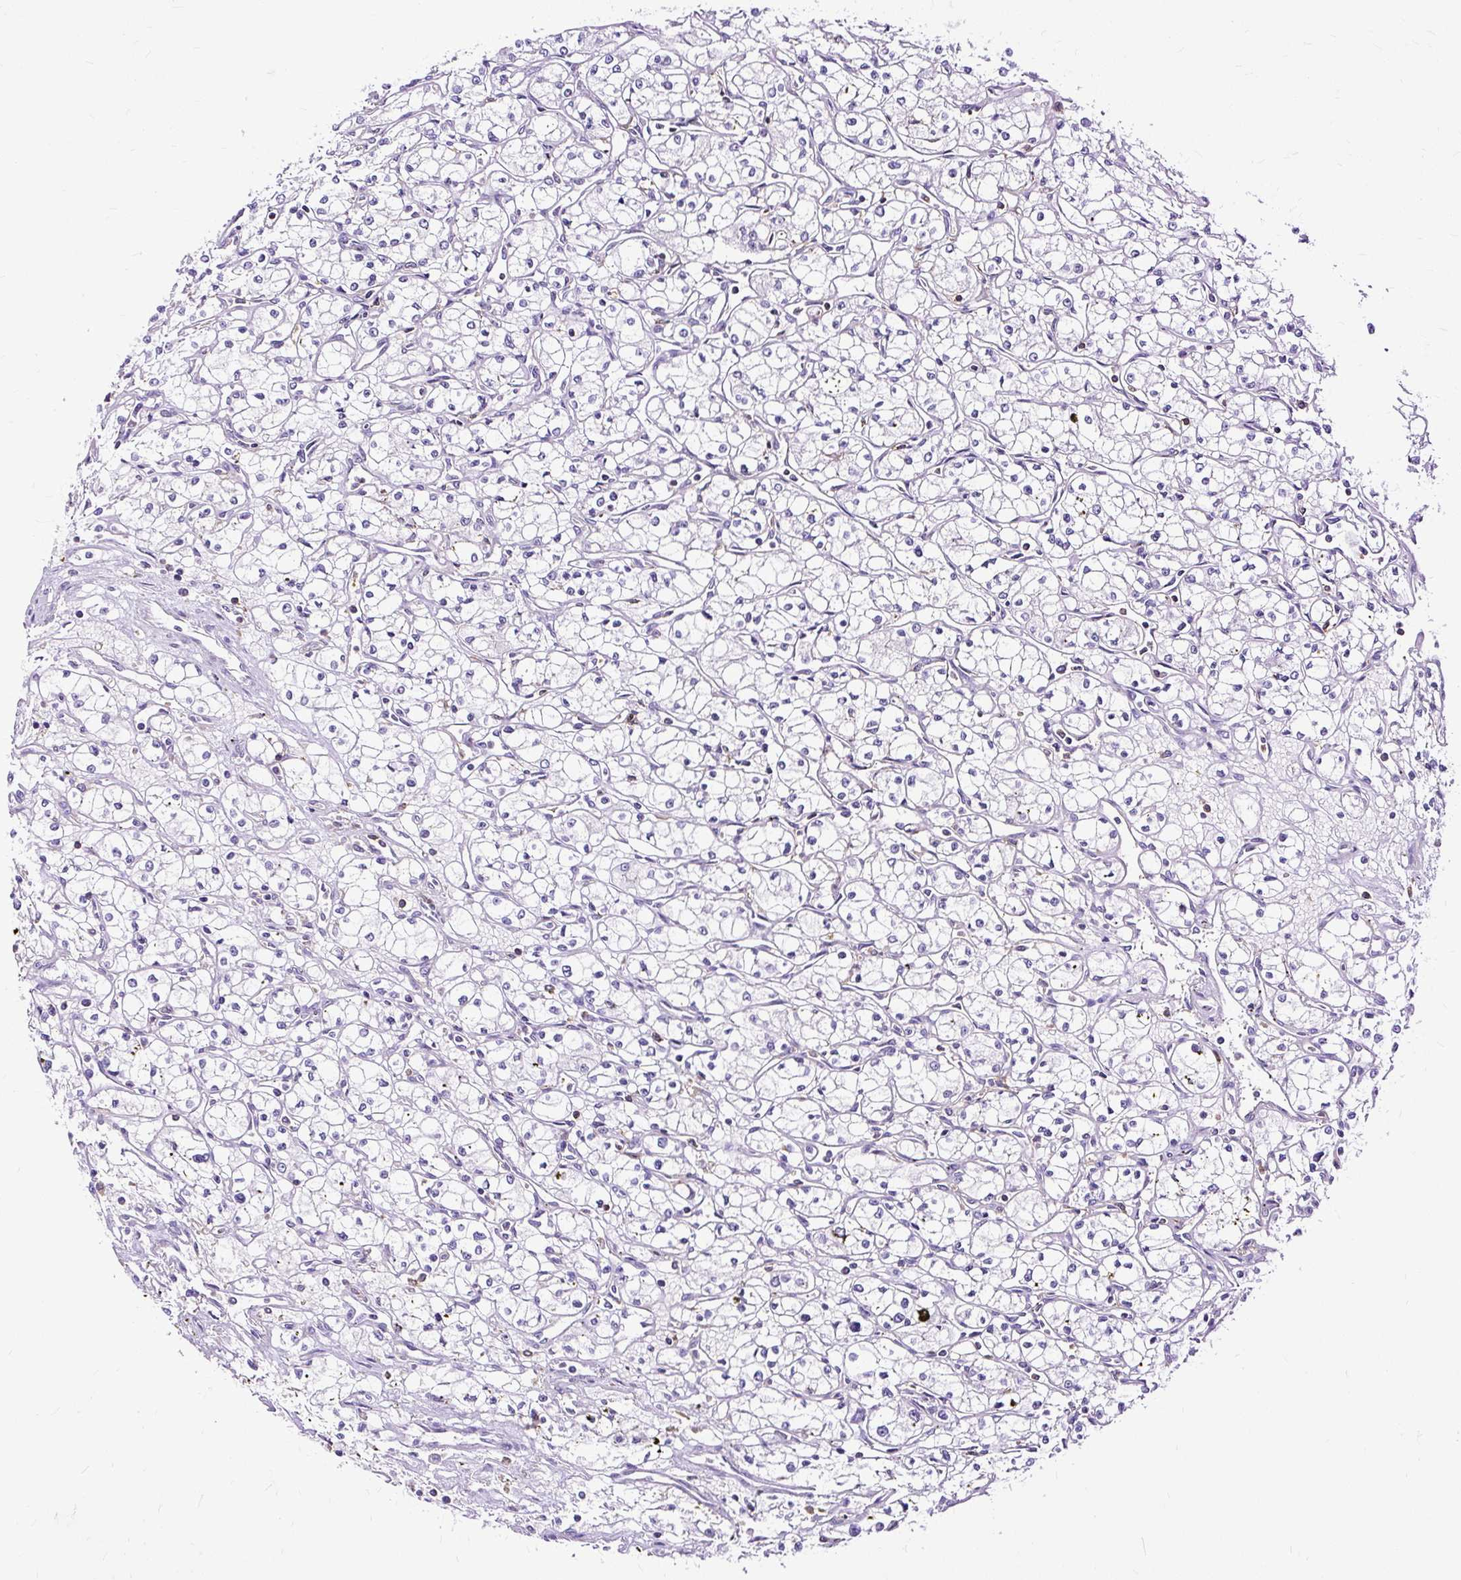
{"staining": {"intensity": "negative", "quantity": "none", "location": "none"}, "tissue": "renal cancer", "cell_type": "Tumor cells", "image_type": "cancer", "snomed": [{"axis": "morphology", "description": "Adenocarcinoma, NOS"}, {"axis": "topography", "description": "Kidney"}], "caption": "Immunohistochemistry photomicrograph of neoplastic tissue: renal adenocarcinoma stained with DAB reveals no significant protein expression in tumor cells.", "gene": "TWF2", "patient": {"sex": "male", "age": 59}}